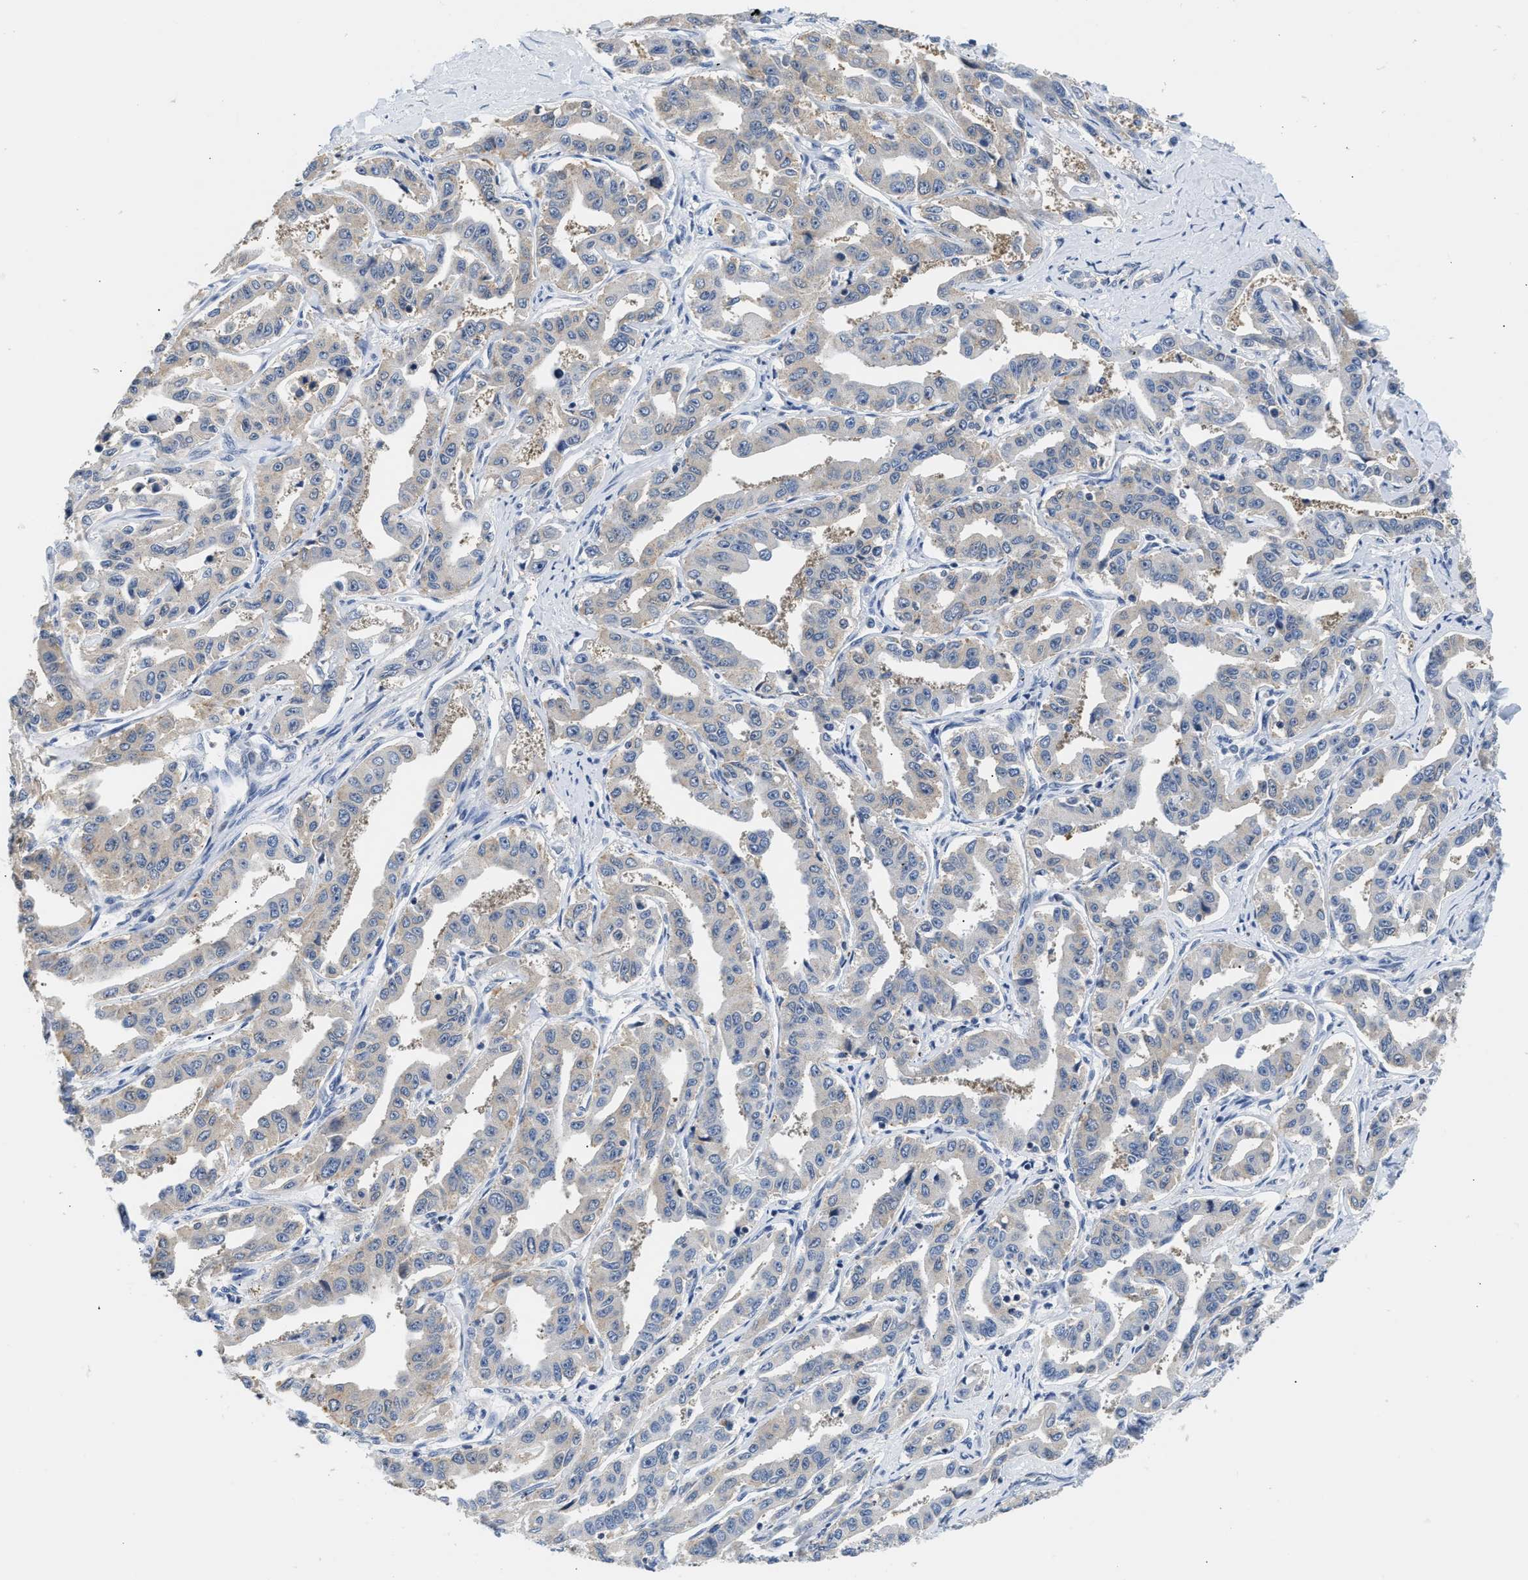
{"staining": {"intensity": "negative", "quantity": "none", "location": "none"}, "tissue": "liver cancer", "cell_type": "Tumor cells", "image_type": "cancer", "snomed": [{"axis": "morphology", "description": "Cholangiocarcinoma"}, {"axis": "topography", "description": "Liver"}], "caption": "Tumor cells show no significant protein expression in cholangiocarcinoma (liver). The staining was performed using DAB to visualize the protein expression in brown, while the nuclei were stained in blue with hematoxylin (Magnification: 20x).", "gene": "PPM1L", "patient": {"sex": "male", "age": 59}}